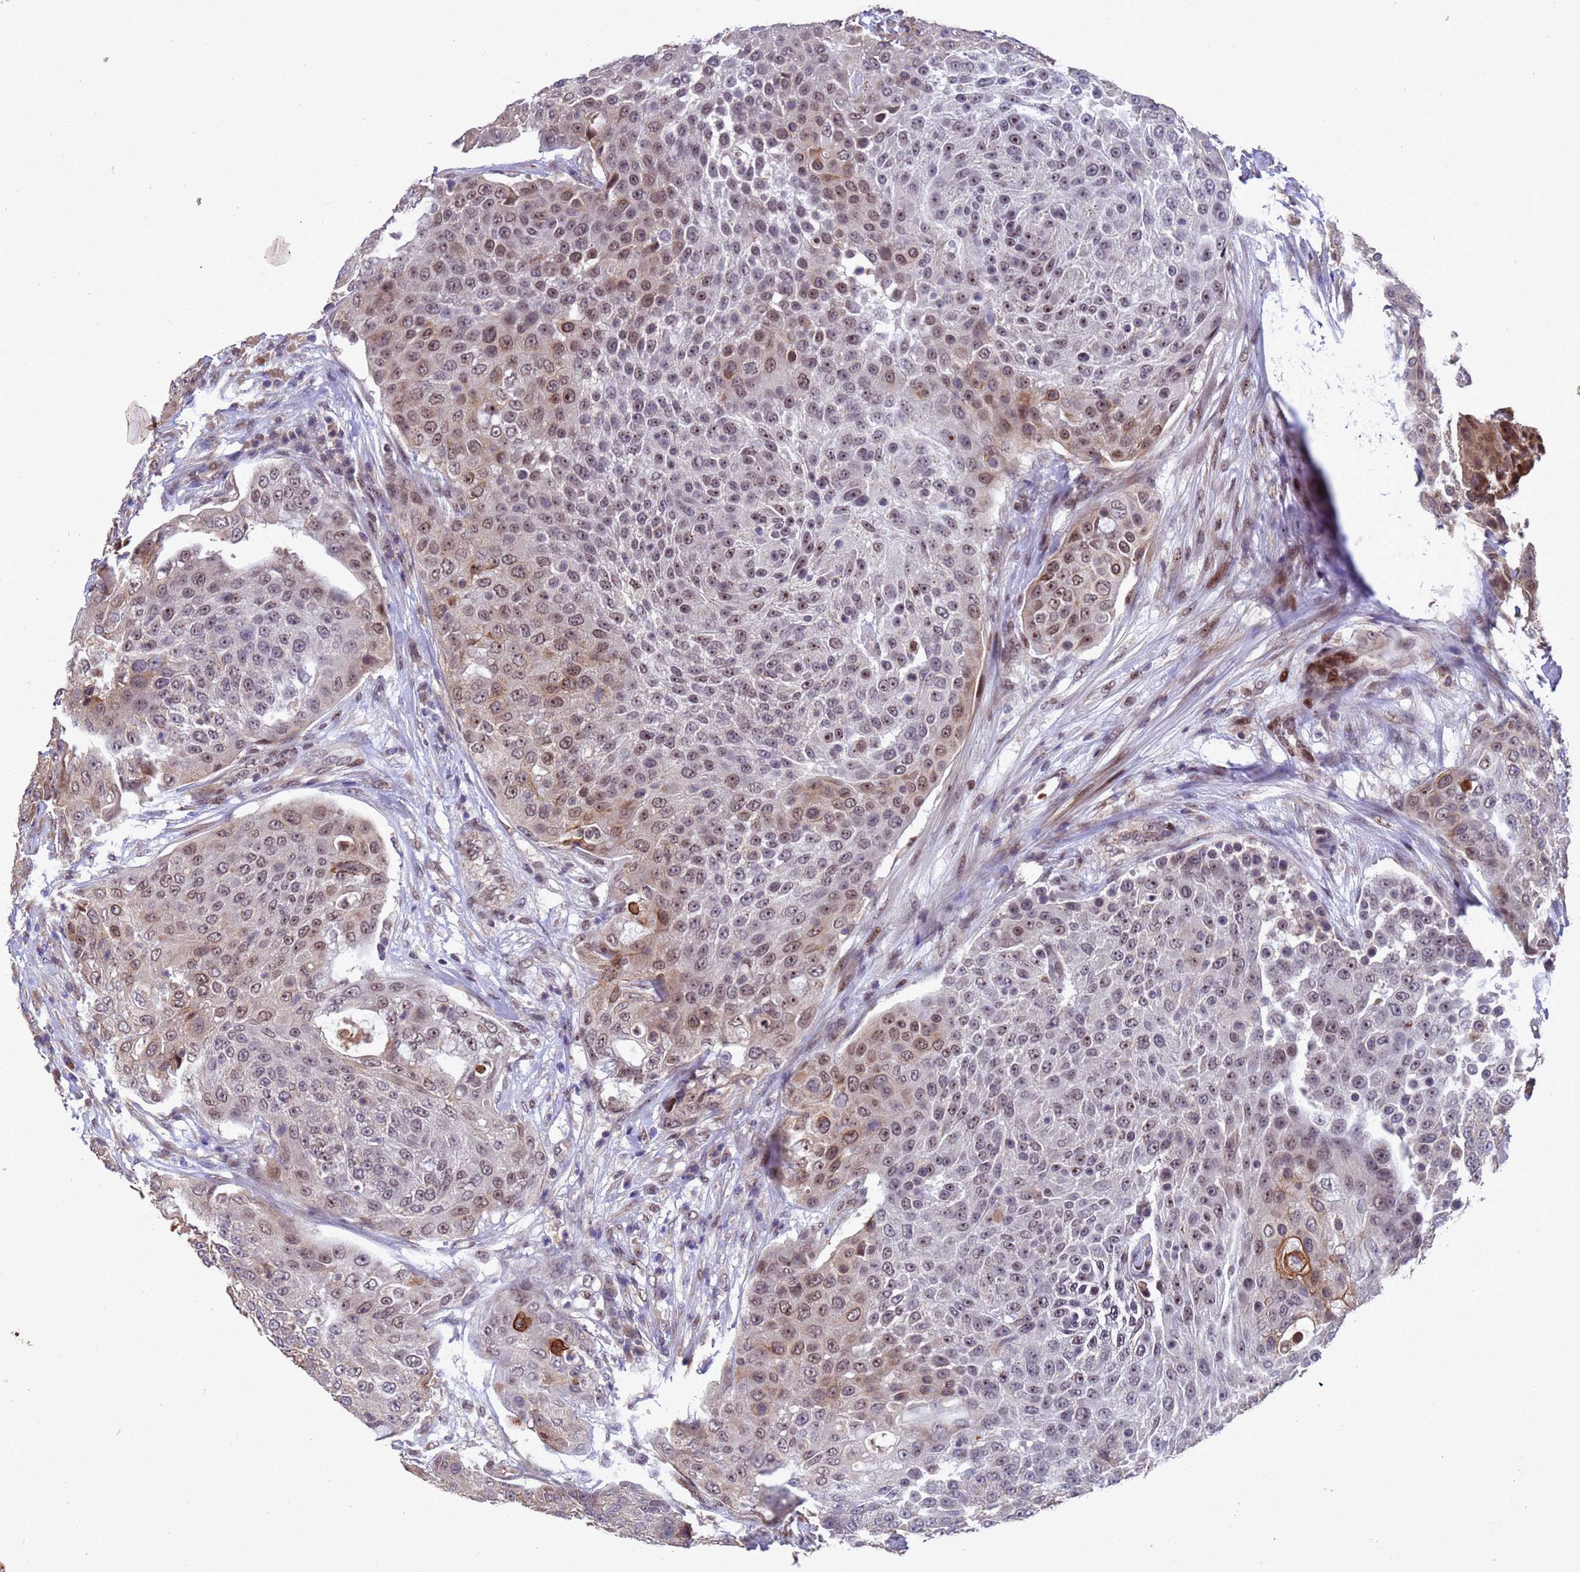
{"staining": {"intensity": "moderate", "quantity": "25%-75%", "location": "cytoplasmic/membranous,nuclear"}, "tissue": "urothelial cancer", "cell_type": "Tumor cells", "image_type": "cancer", "snomed": [{"axis": "morphology", "description": "Urothelial carcinoma, High grade"}, {"axis": "topography", "description": "Urinary bladder"}], "caption": "High-grade urothelial carcinoma was stained to show a protein in brown. There is medium levels of moderate cytoplasmic/membranous and nuclear expression in approximately 25%-75% of tumor cells.", "gene": "TBK1", "patient": {"sex": "female", "age": 63}}